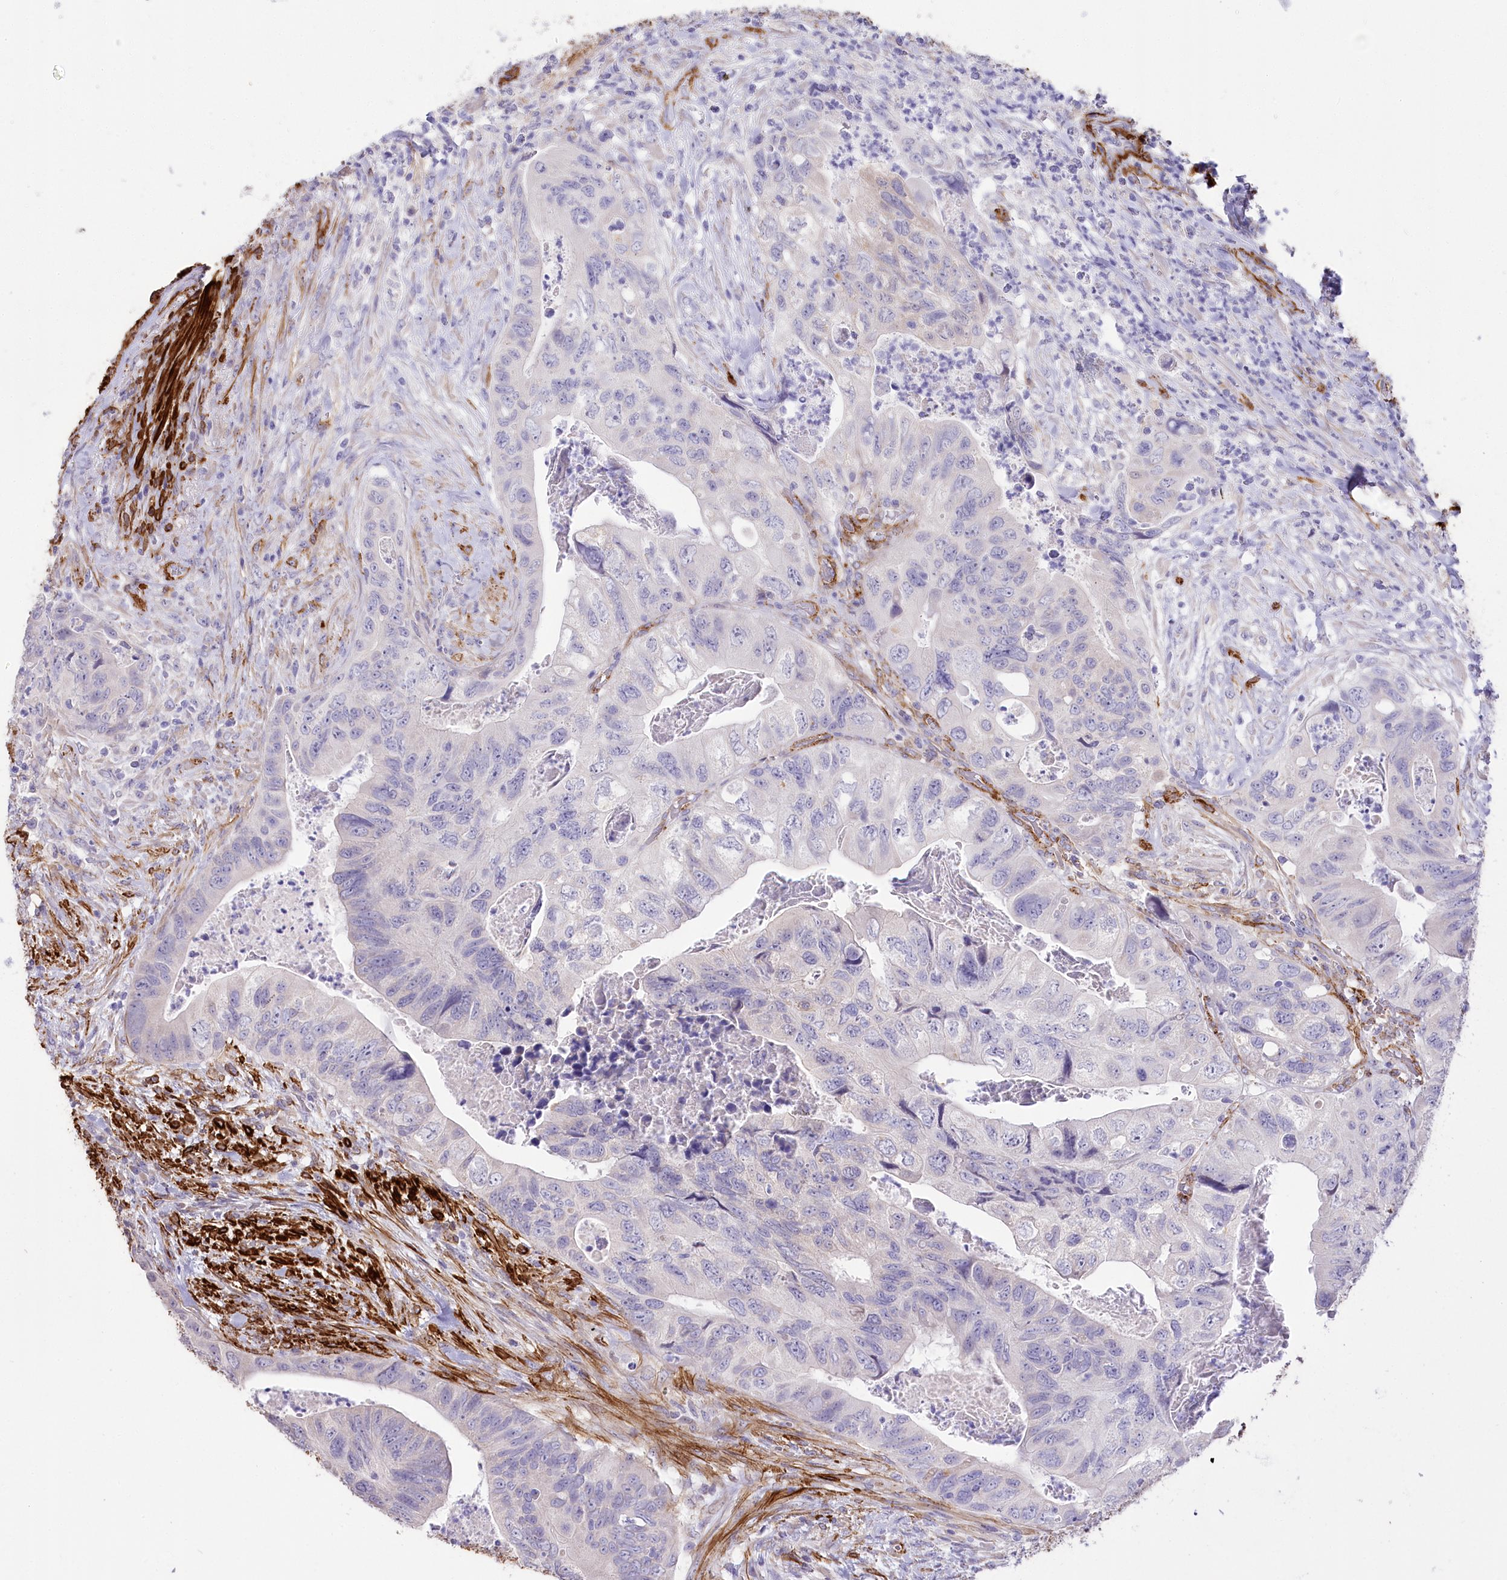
{"staining": {"intensity": "negative", "quantity": "none", "location": "none"}, "tissue": "colorectal cancer", "cell_type": "Tumor cells", "image_type": "cancer", "snomed": [{"axis": "morphology", "description": "Adenocarcinoma, NOS"}, {"axis": "topography", "description": "Rectum"}], "caption": "Histopathology image shows no significant protein staining in tumor cells of colorectal adenocarcinoma.", "gene": "SYNPO2", "patient": {"sex": "male", "age": 63}}